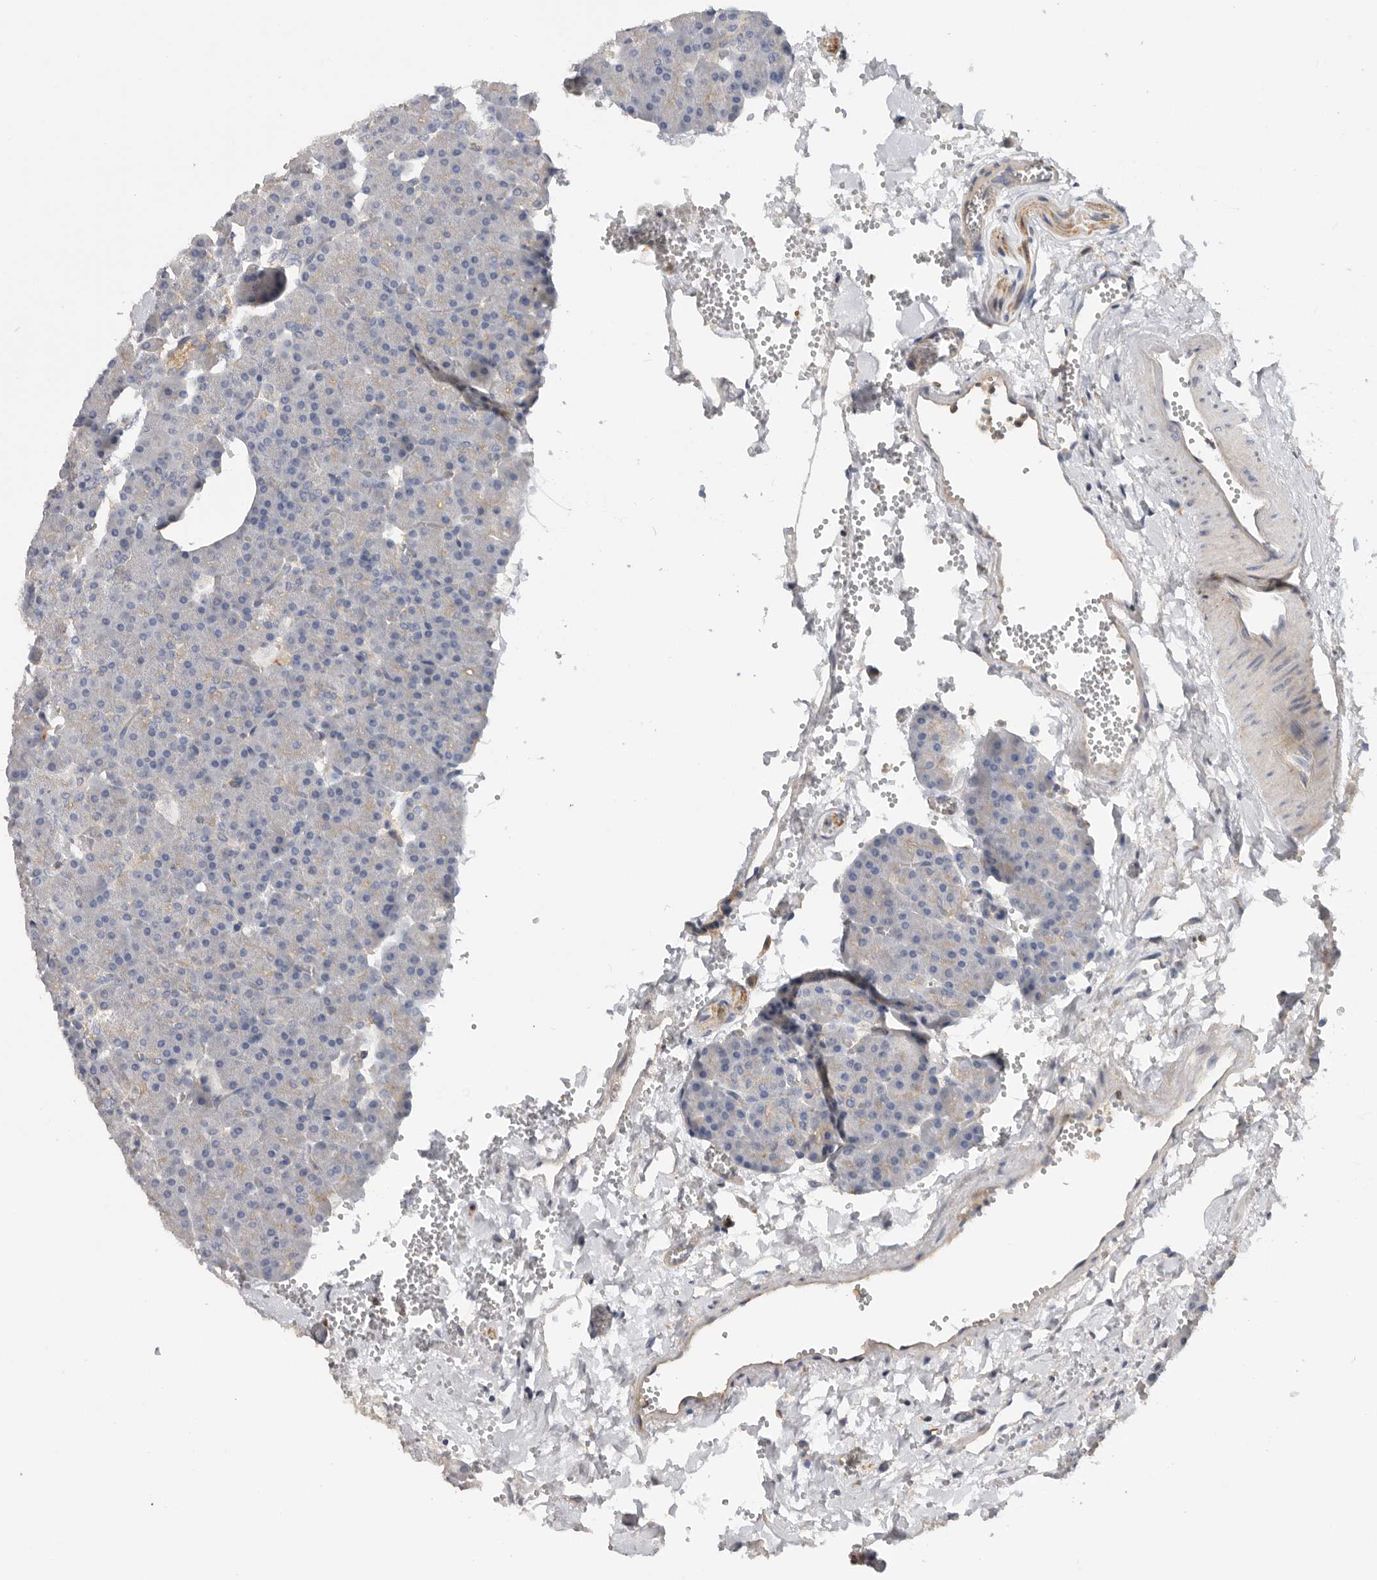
{"staining": {"intensity": "negative", "quantity": "none", "location": "none"}, "tissue": "pancreas", "cell_type": "Exocrine glandular cells", "image_type": "normal", "snomed": [{"axis": "morphology", "description": "Normal tissue, NOS"}, {"axis": "morphology", "description": "Carcinoid, malignant, NOS"}, {"axis": "topography", "description": "Pancreas"}], "caption": "This is an immunohistochemistry (IHC) photomicrograph of unremarkable pancreas. There is no positivity in exocrine glandular cells.", "gene": "WDTC1", "patient": {"sex": "female", "age": 35}}